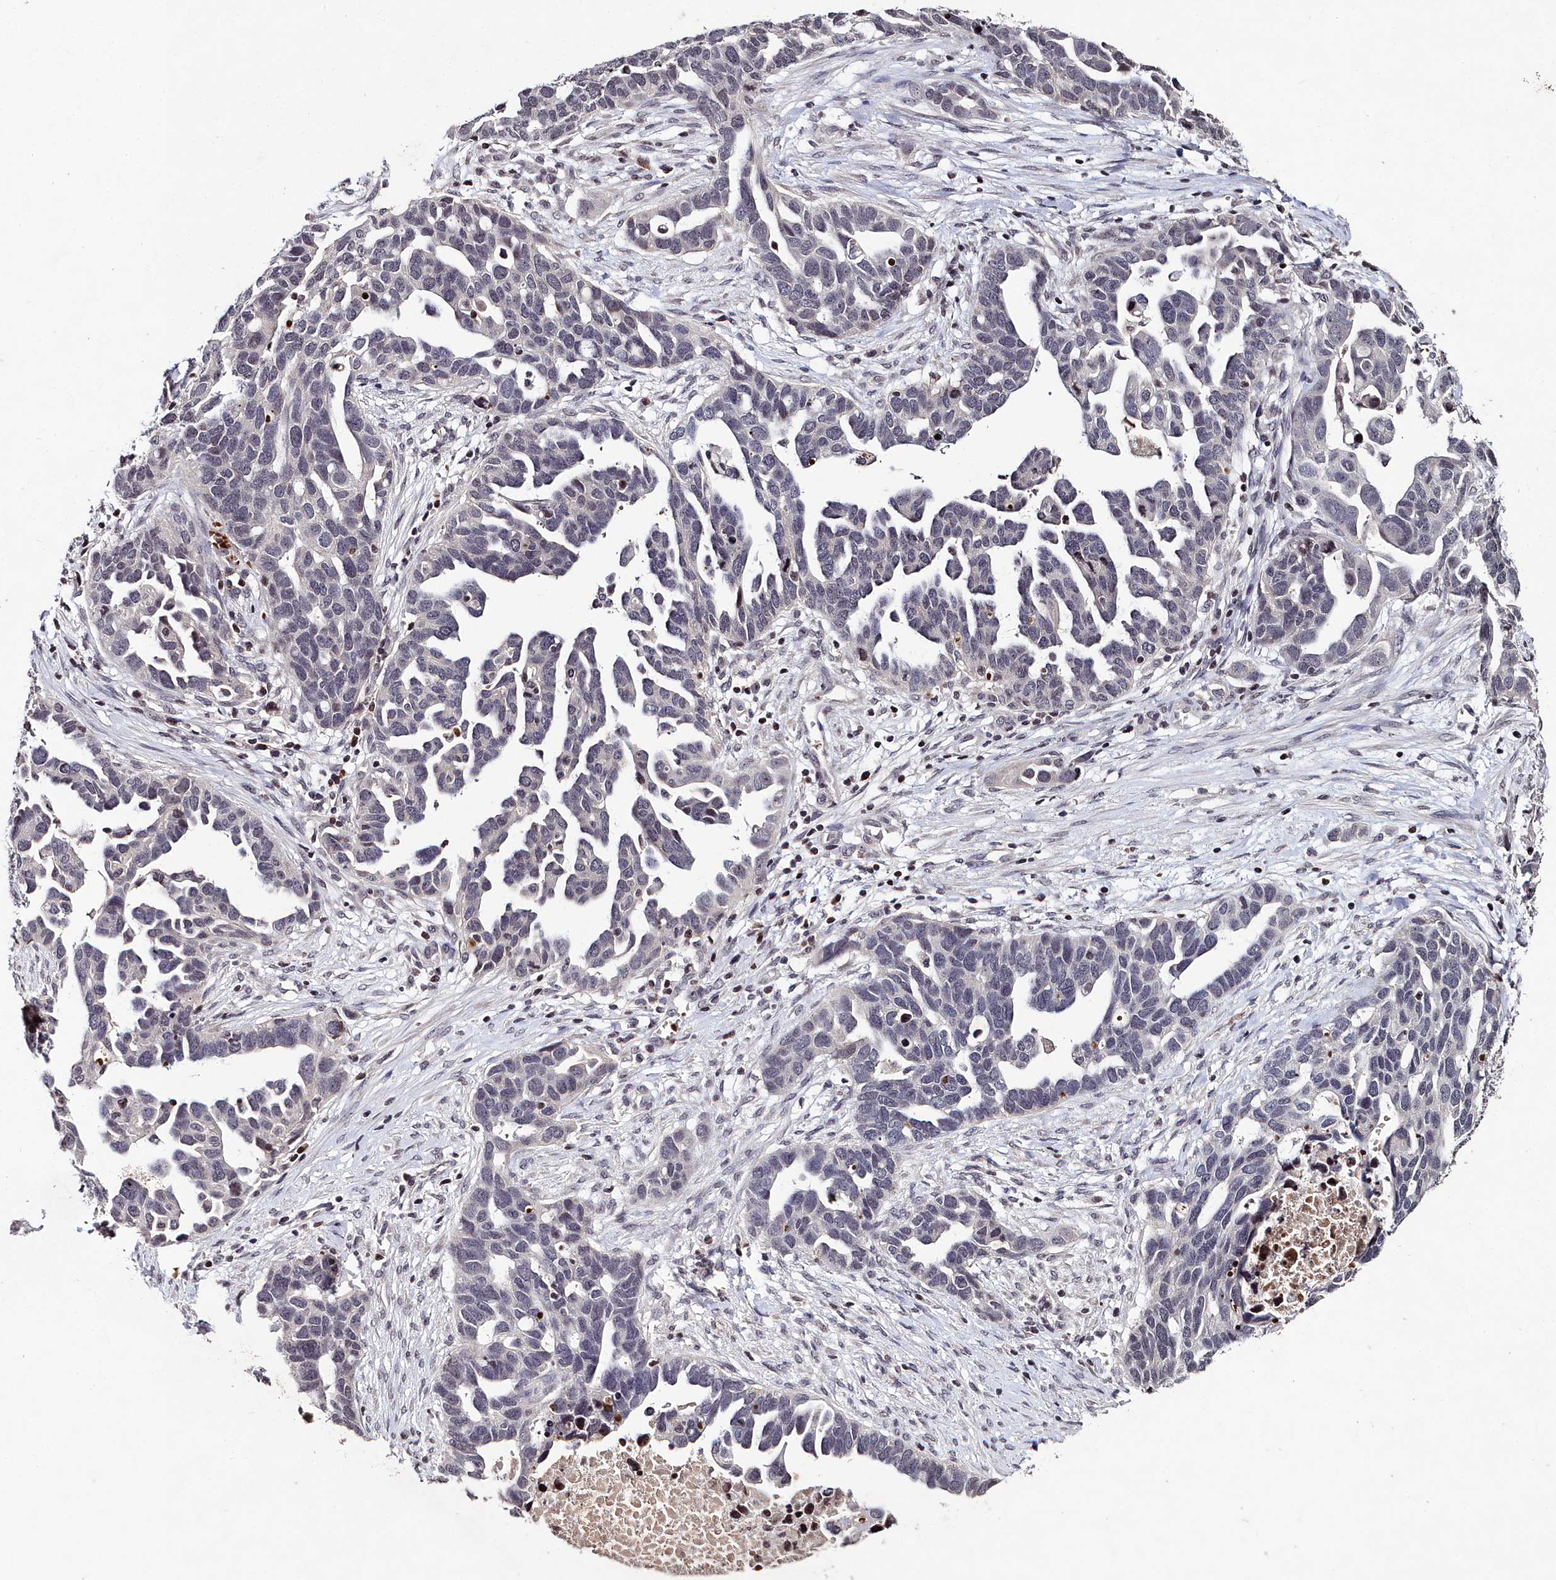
{"staining": {"intensity": "negative", "quantity": "none", "location": "none"}, "tissue": "ovarian cancer", "cell_type": "Tumor cells", "image_type": "cancer", "snomed": [{"axis": "morphology", "description": "Cystadenocarcinoma, serous, NOS"}, {"axis": "topography", "description": "Ovary"}], "caption": "An image of human ovarian serous cystadenocarcinoma is negative for staining in tumor cells. Nuclei are stained in blue.", "gene": "FZD4", "patient": {"sex": "female", "age": 54}}